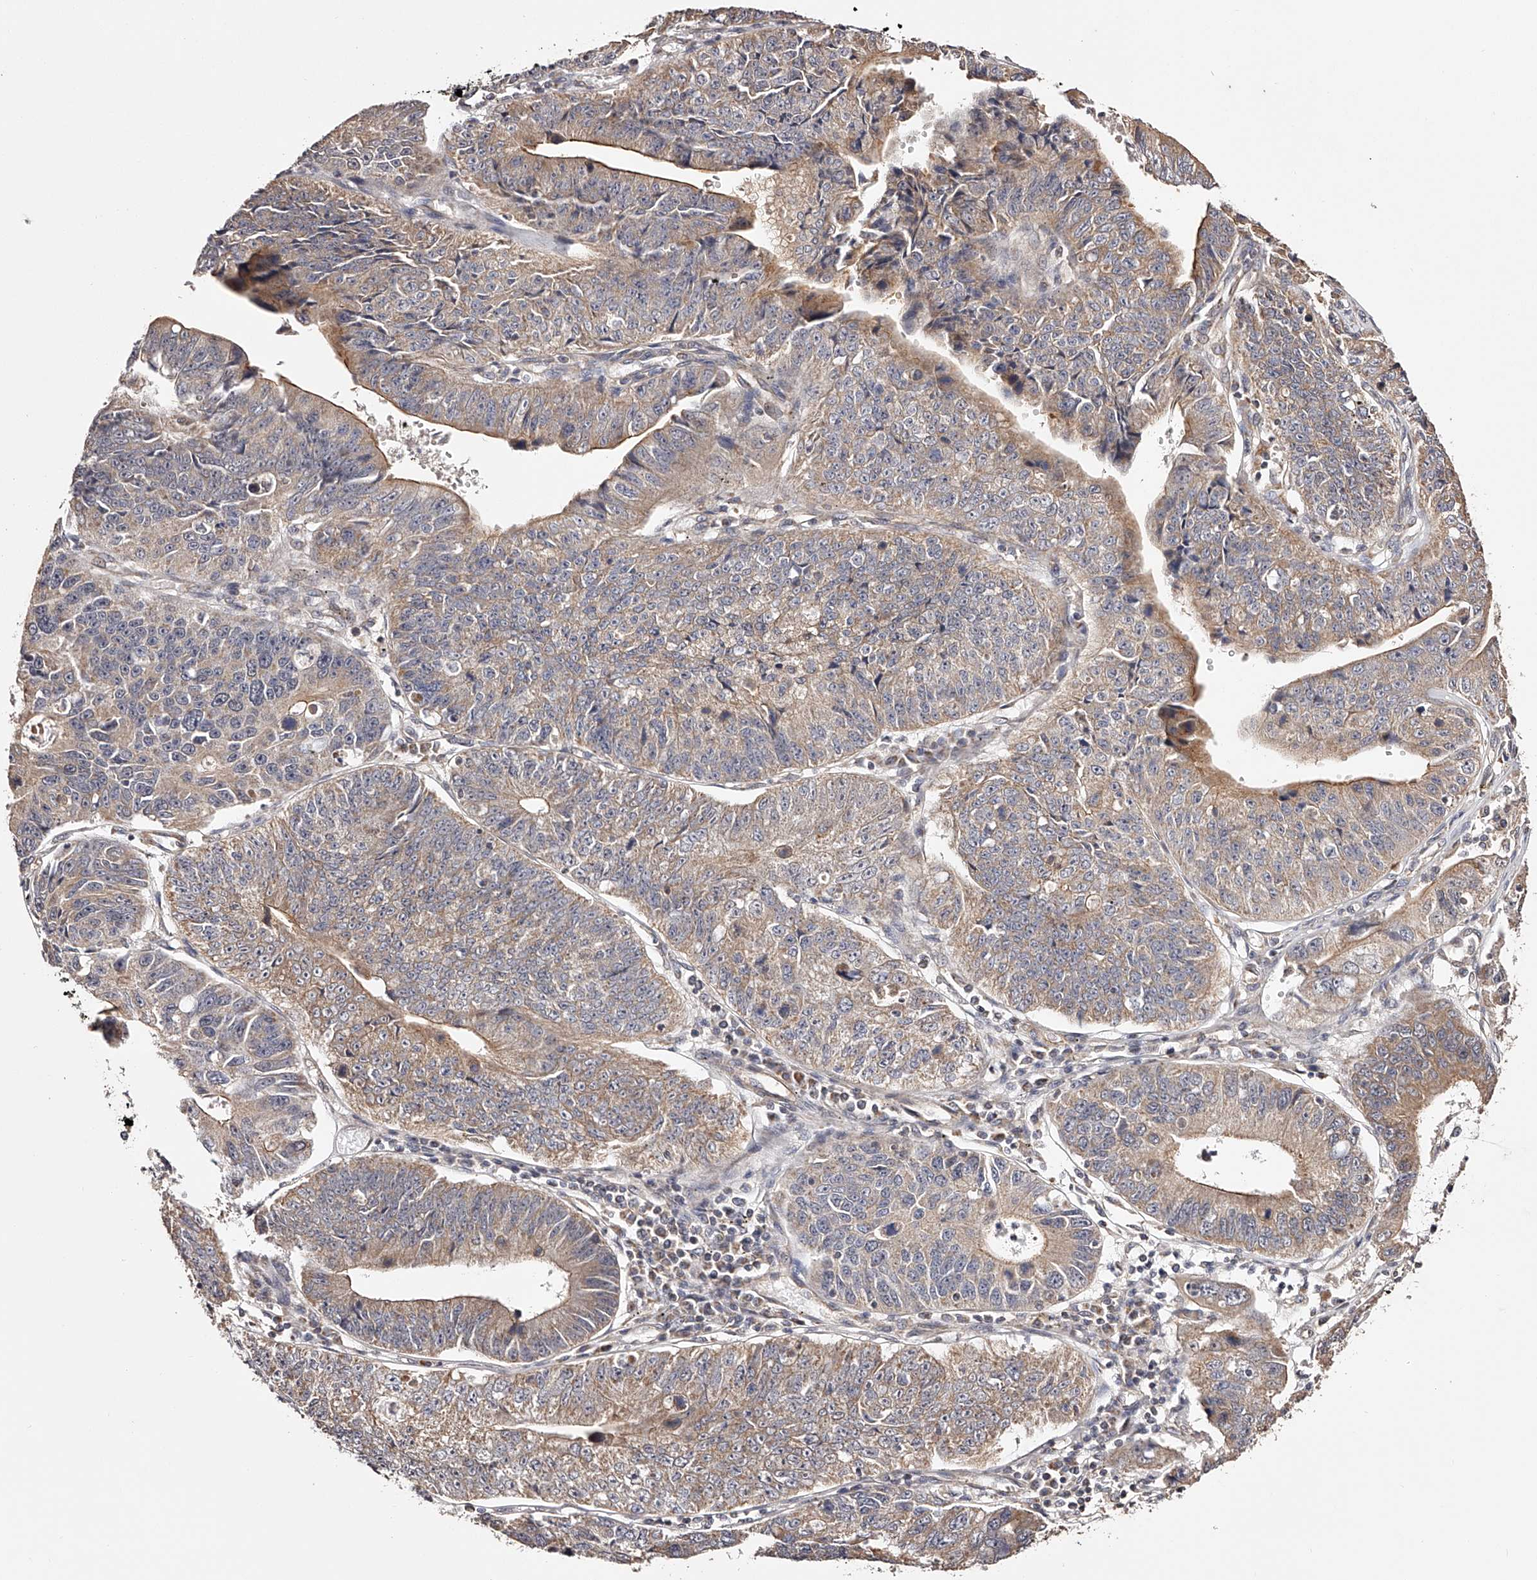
{"staining": {"intensity": "weak", "quantity": ">75%", "location": "cytoplasmic/membranous"}, "tissue": "stomach cancer", "cell_type": "Tumor cells", "image_type": "cancer", "snomed": [{"axis": "morphology", "description": "Adenocarcinoma, NOS"}, {"axis": "topography", "description": "Stomach"}], "caption": "Weak cytoplasmic/membranous positivity is seen in approximately >75% of tumor cells in stomach cancer (adenocarcinoma). (DAB (3,3'-diaminobenzidine) = brown stain, brightfield microscopy at high magnification).", "gene": "USP21", "patient": {"sex": "male", "age": 59}}